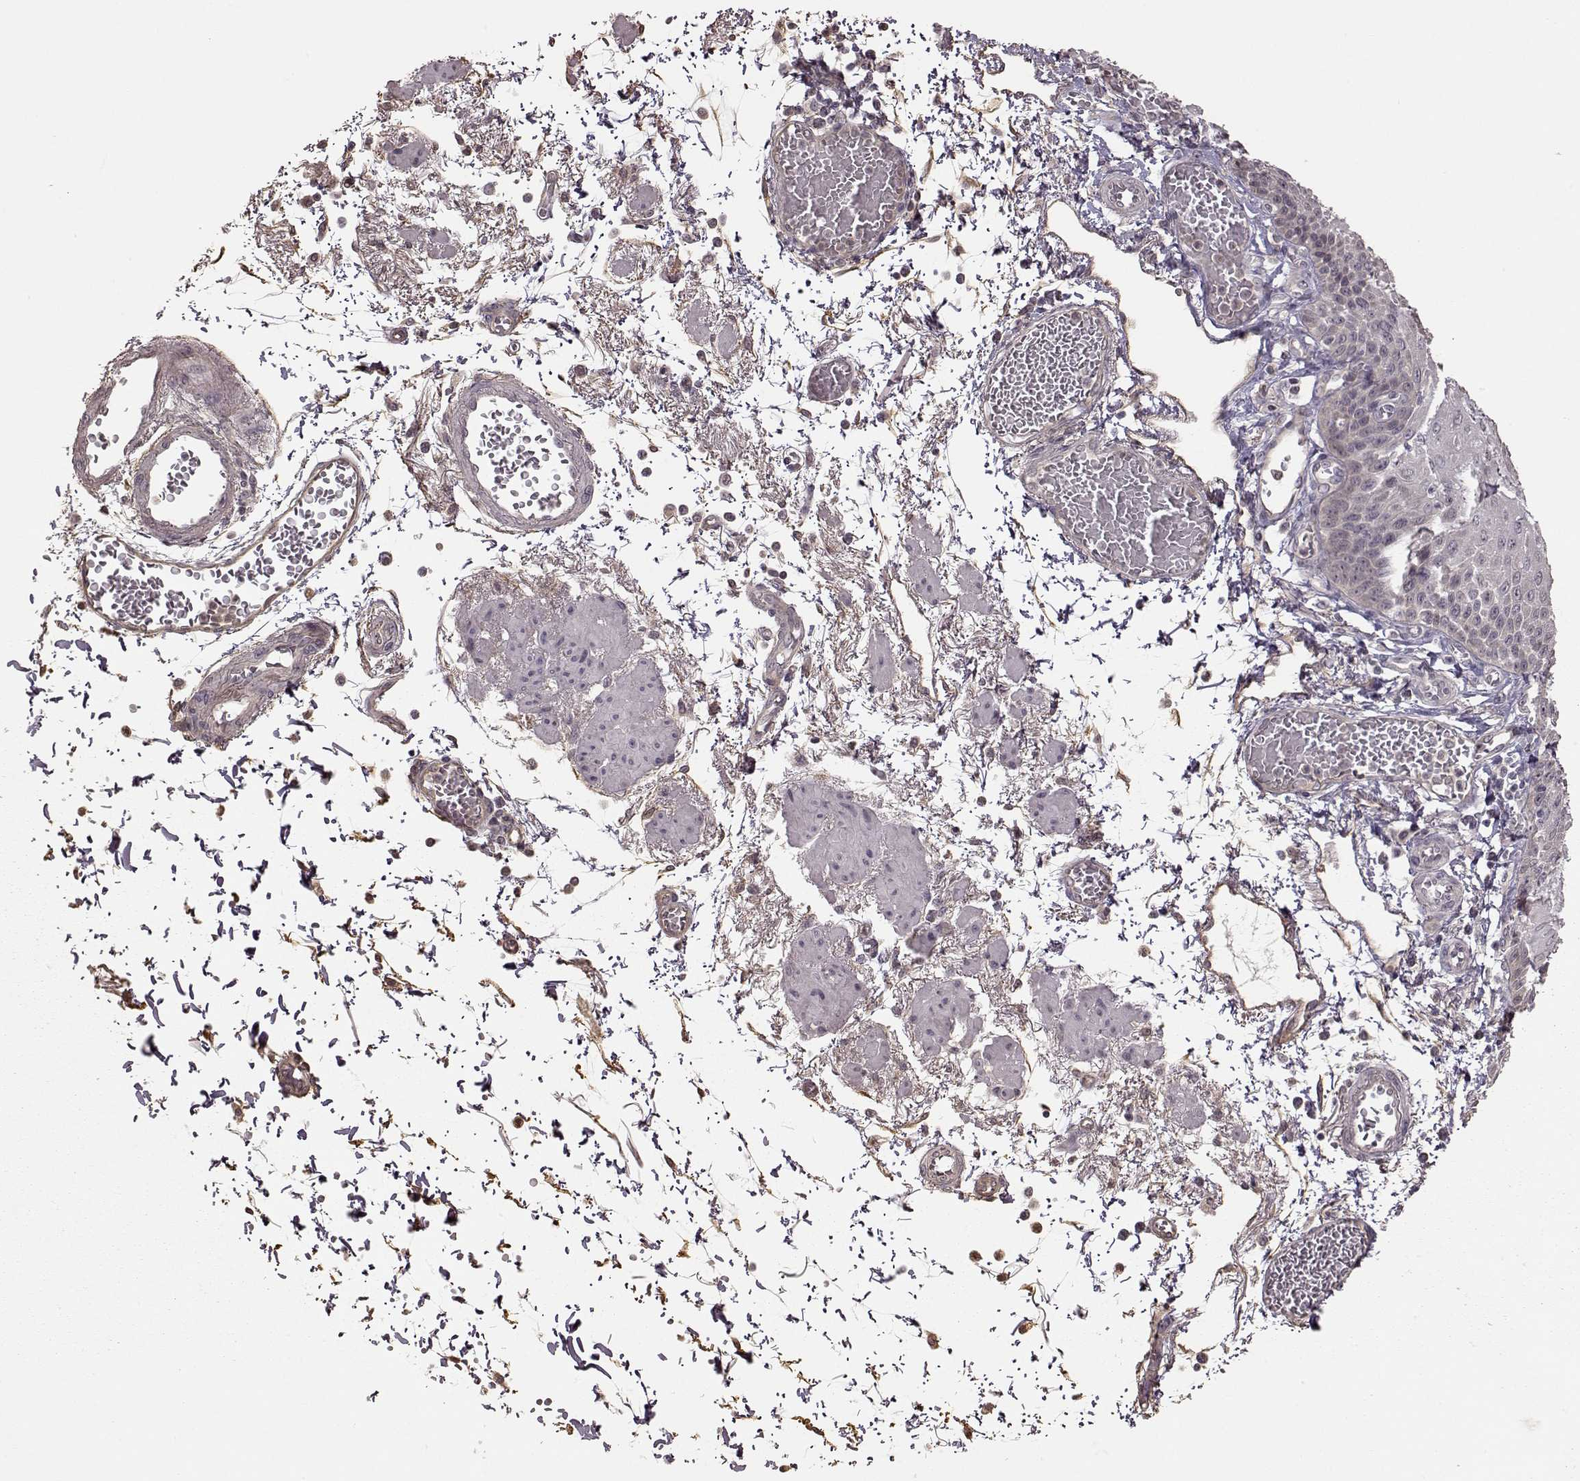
{"staining": {"intensity": "negative", "quantity": "none", "location": "none"}, "tissue": "esophagus", "cell_type": "Squamous epithelial cells", "image_type": "normal", "snomed": [{"axis": "morphology", "description": "Normal tissue, NOS"}, {"axis": "morphology", "description": "Adenocarcinoma, NOS"}, {"axis": "topography", "description": "Esophagus"}], "caption": "A micrograph of esophagus stained for a protein displays no brown staining in squamous epithelial cells.", "gene": "CRB1", "patient": {"sex": "male", "age": 81}}